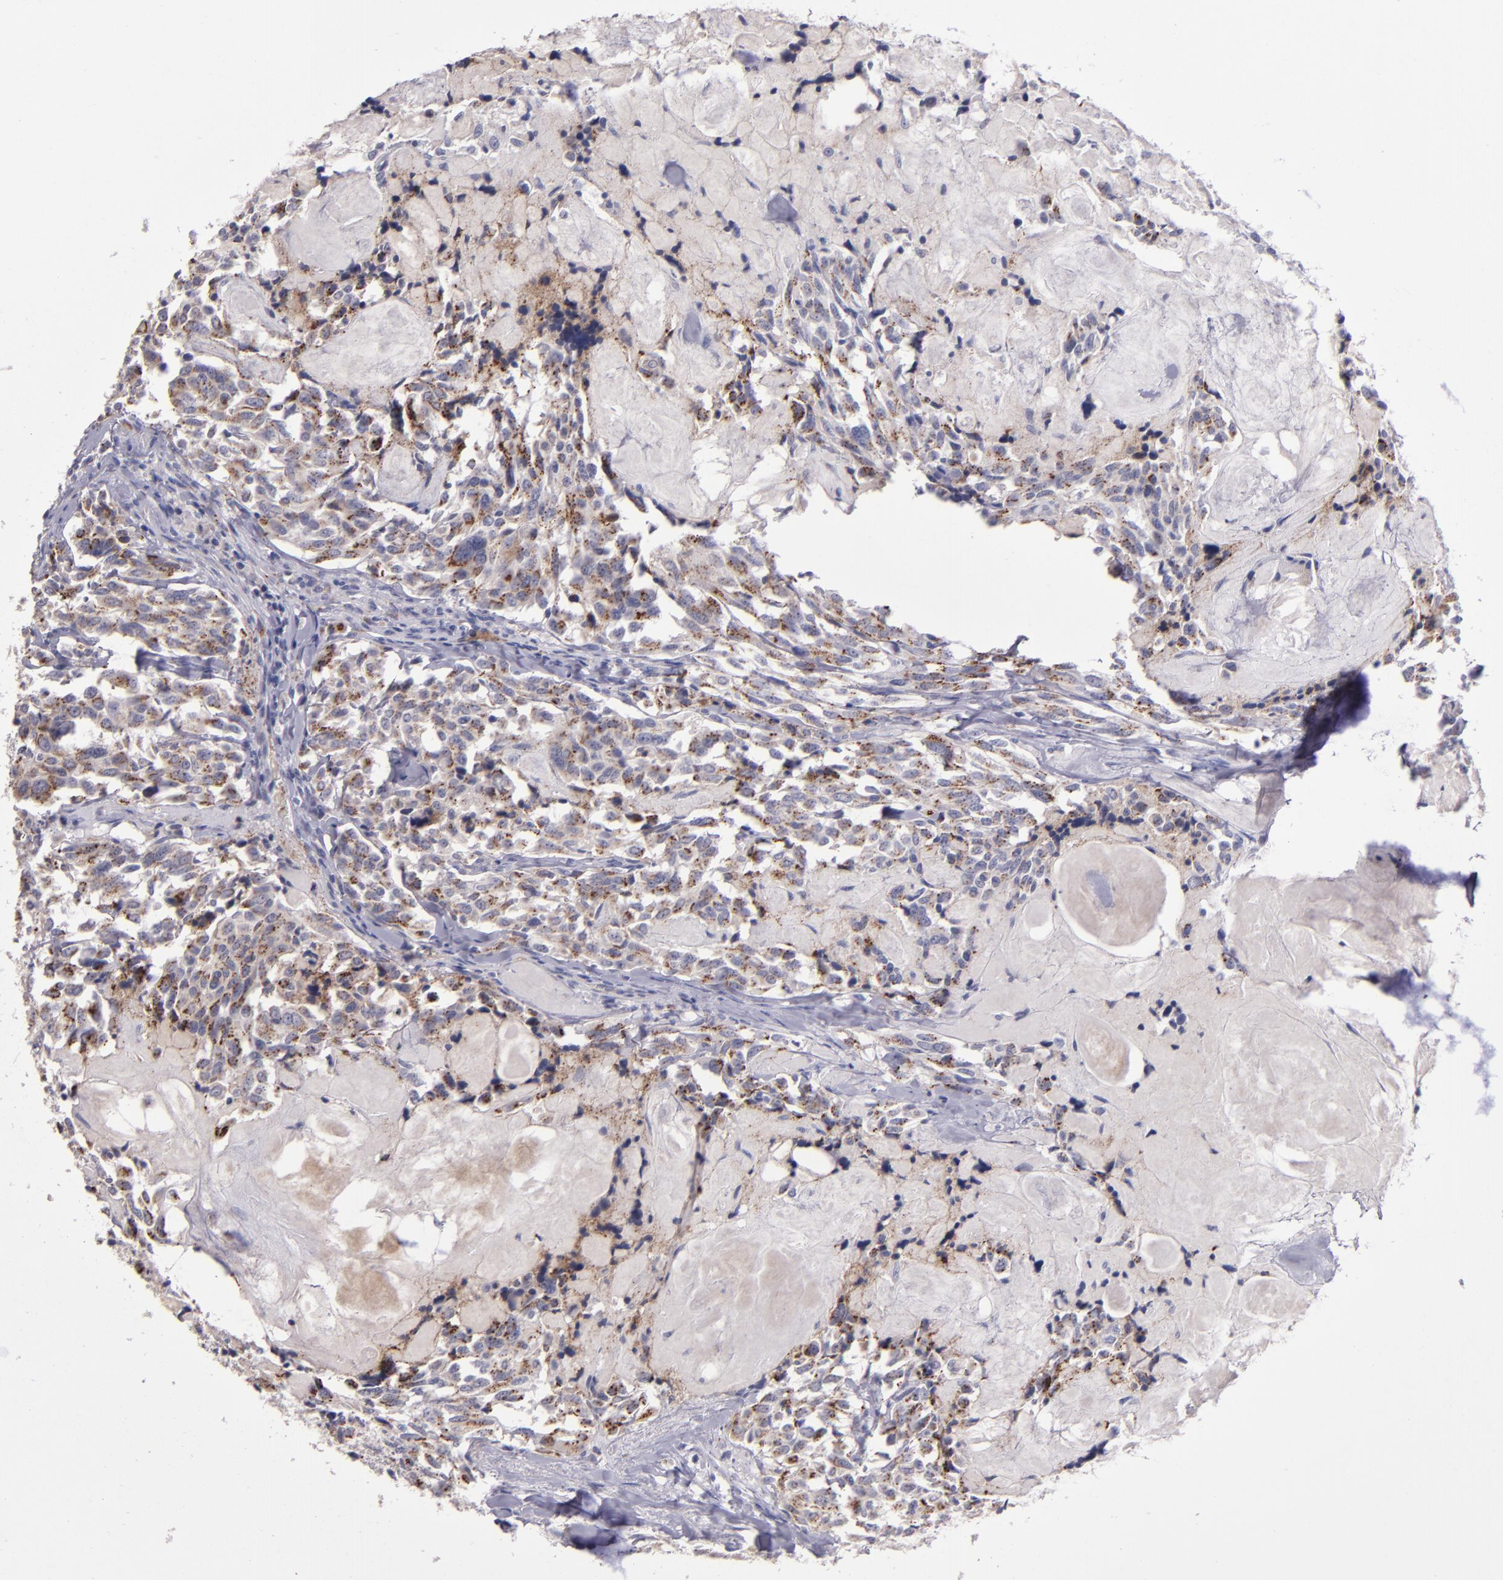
{"staining": {"intensity": "strong", "quantity": ">75%", "location": "cytoplasmic/membranous"}, "tissue": "thyroid cancer", "cell_type": "Tumor cells", "image_type": "cancer", "snomed": [{"axis": "morphology", "description": "Carcinoma, NOS"}, {"axis": "morphology", "description": "Carcinoid, malignant, NOS"}, {"axis": "topography", "description": "Thyroid gland"}], "caption": "The micrograph demonstrates immunohistochemical staining of thyroid cancer. There is strong cytoplasmic/membranous staining is identified in about >75% of tumor cells.", "gene": "RAB41", "patient": {"sex": "male", "age": 33}}